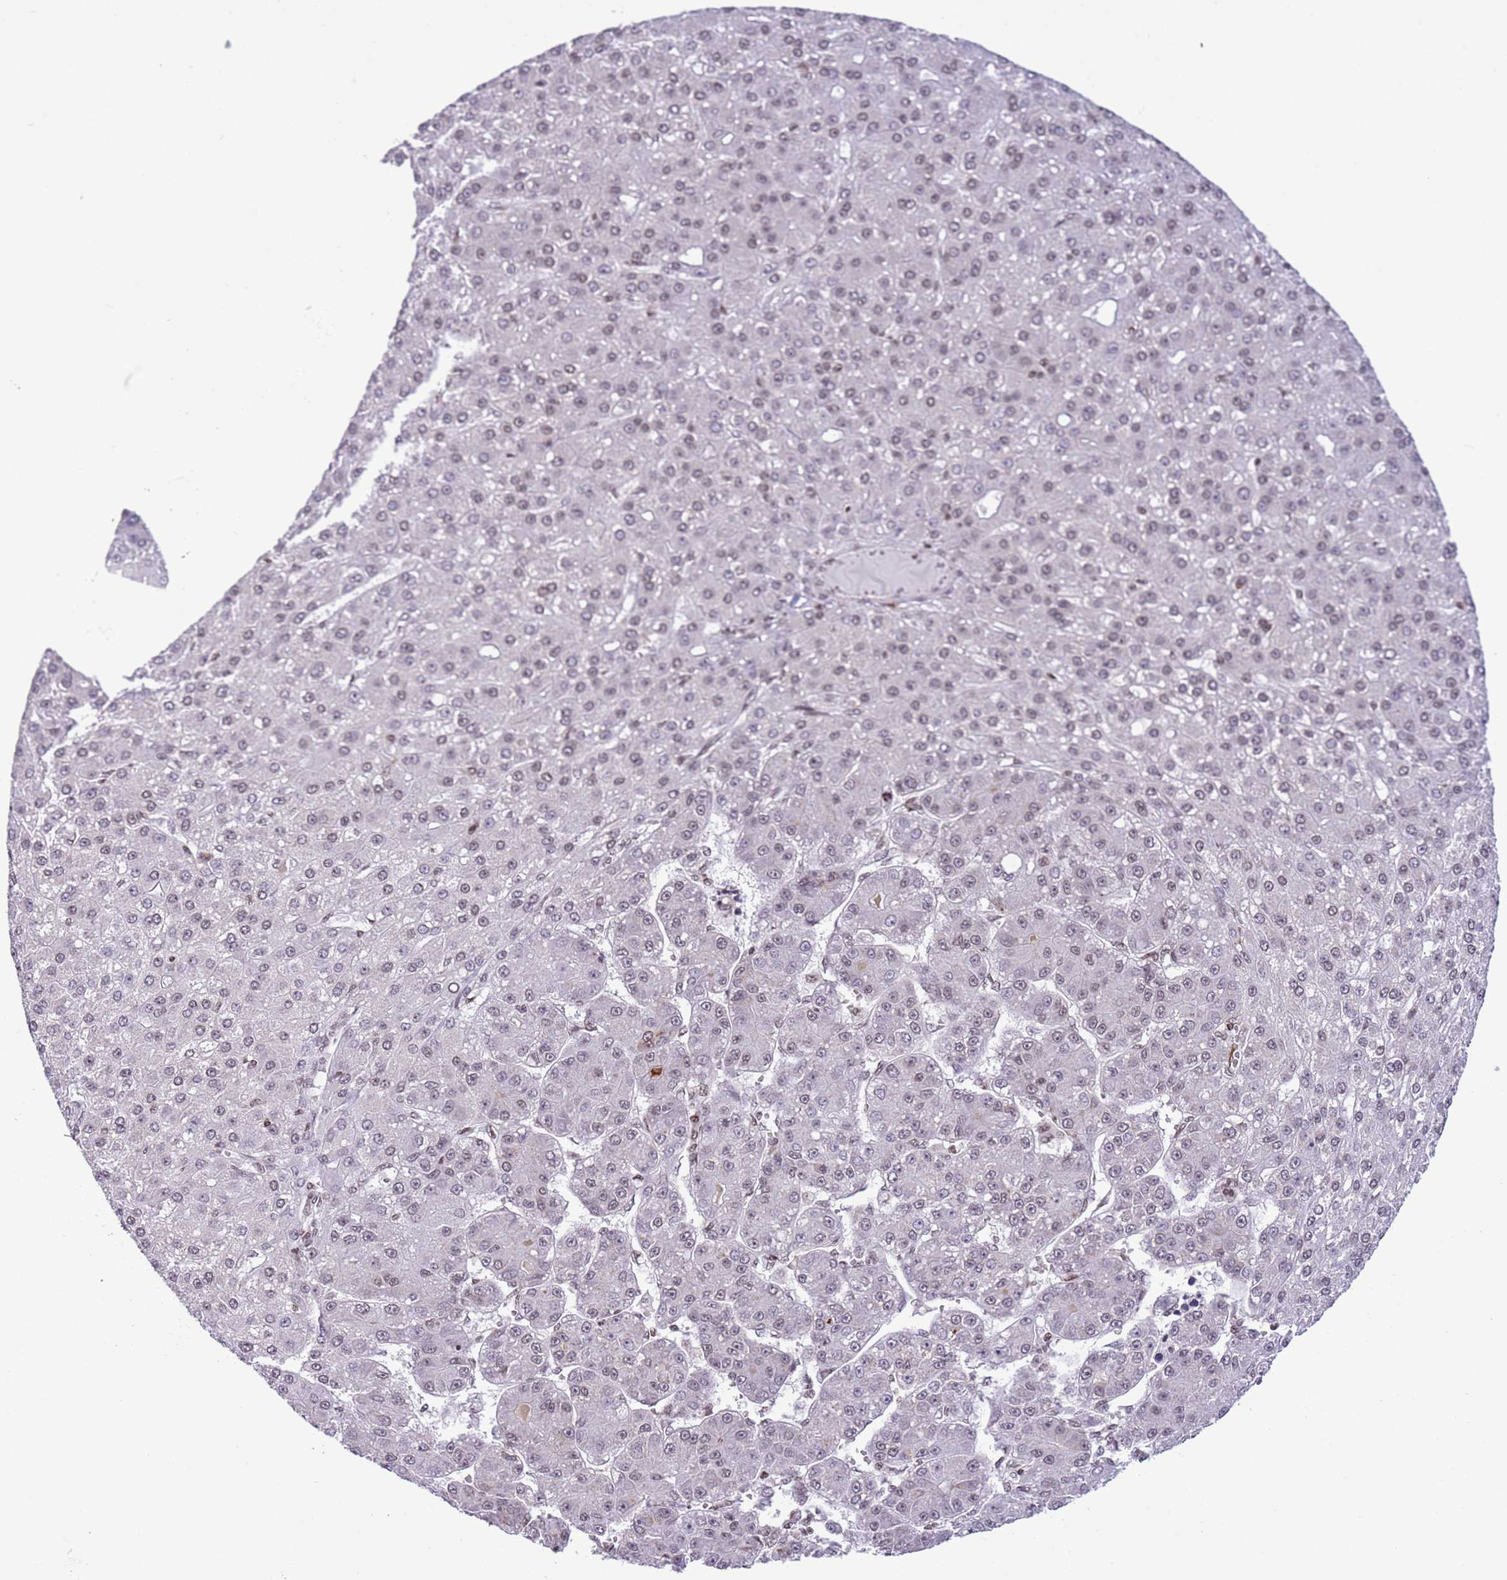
{"staining": {"intensity": "weak", "quantity": "25%-75%", "location": "nuclear"}, "tissue": "liver cancer", "cell_type": "Tumor cells", "image_type": "cancer", "snomed": [{"axis": "morphology", "description": "Carcinoma, Hepatocellular, NOS"}, {"axis": "topography", "description": "Liver"}], "caption": "Tumor cells reveal weak nuclear staining in about 25%-75% of cells in hepatocellular carcinoma (liver).", "gene": "NRIP1", "patient": {"sex": "male", "age": 67}}